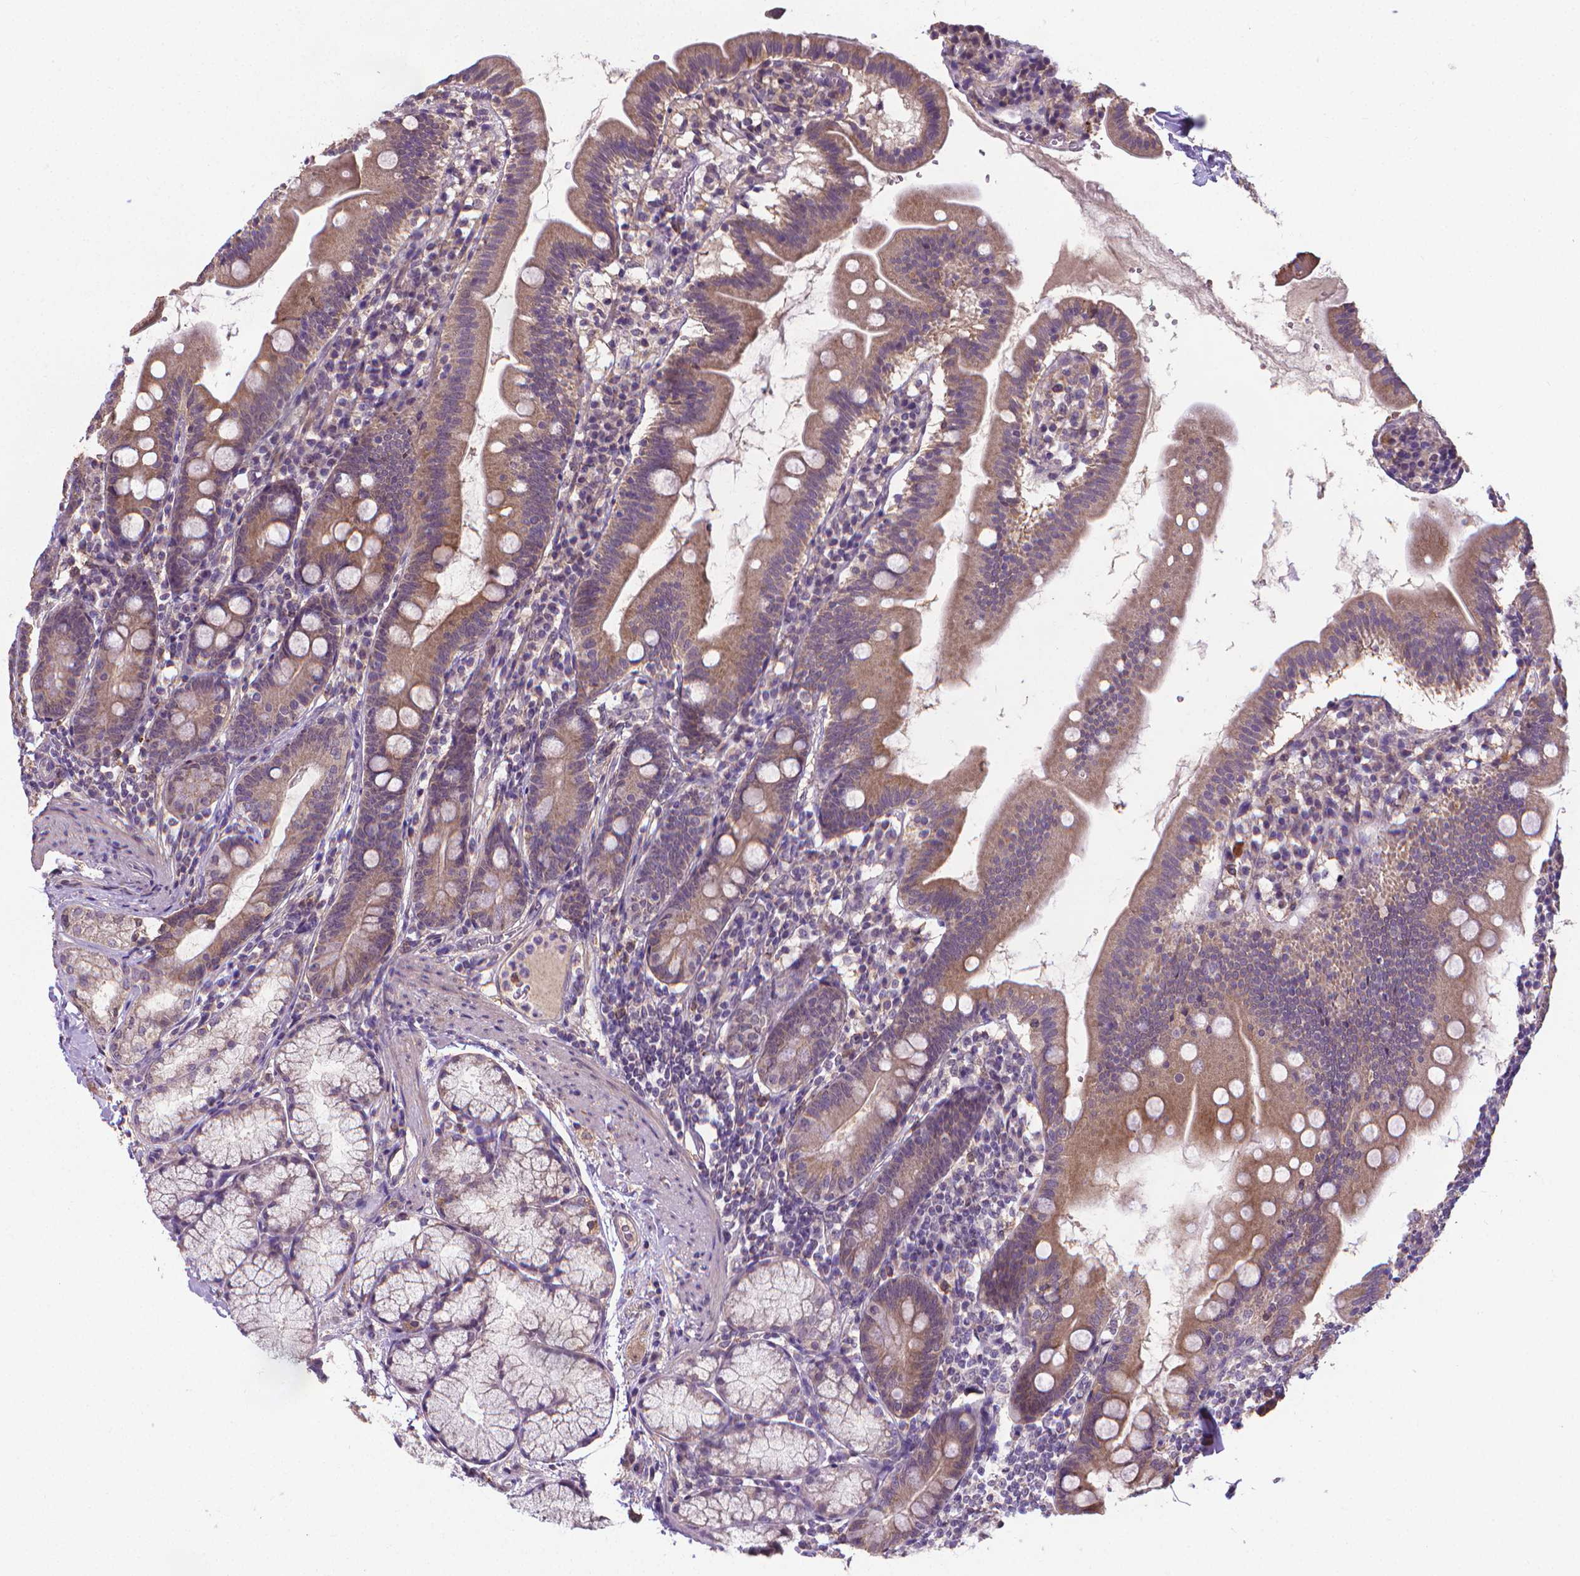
{"staining": {"intensity": "moderate", "quantity": ">75%", "location": "cytoplasmic/membranous"}, "tissue": "duodenum", "cell_type": "Glandular cells", "image_type": "normal", "snomed": [{"axis": "morphology", "description": "Normal tissue, NOS"}, {"axis": "topography", "description": "Duodenum"}], "caption": "Immunohistochemical staining of unremarkable human duodenum shows >75% levels of moderate cytoplasmic/membranous protein expression in approximately >75% of glandular cells.", "gene": "GPR63", "patient": {"sex": "female", "age": 67}}